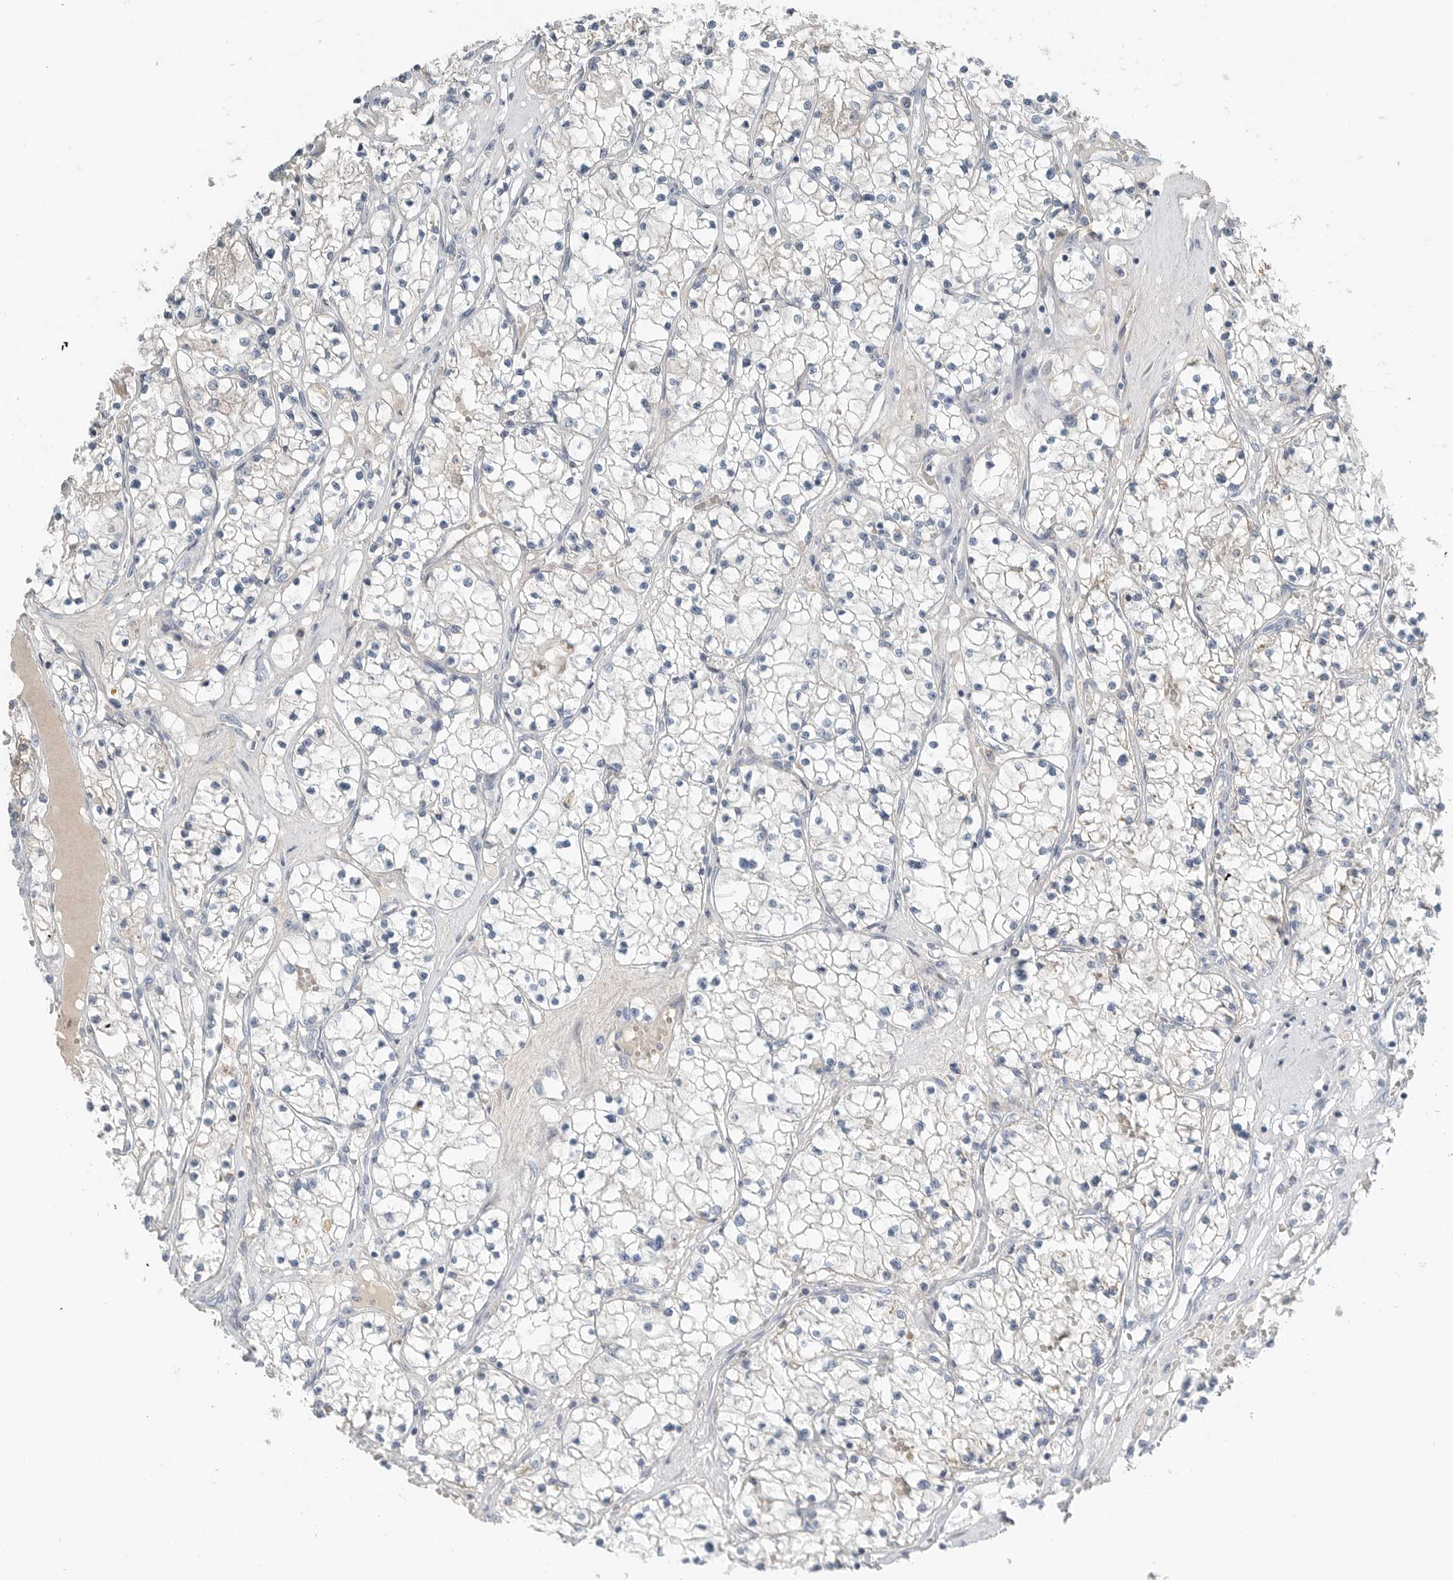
{"staining": {"intensity": "negative", "quantity": "none", "location": "none"}, "tissue": "renal cancer", "cell_type": "Tumor cells", "image_type": "cancer", "snomed": [{"axis": "morphology", "description": "Normal tissue, NOS"}, {"axis": "morphology", "description": "Adenocarcinoma, NOS"}, {"axis": "topography", "description": "Kidney"}], "caption": "There is no significant positivity in tumor cells of adenocarcinoma (renal).", "gene": "SERPINB7", "patient": {"sex": "male", "age": 68}}